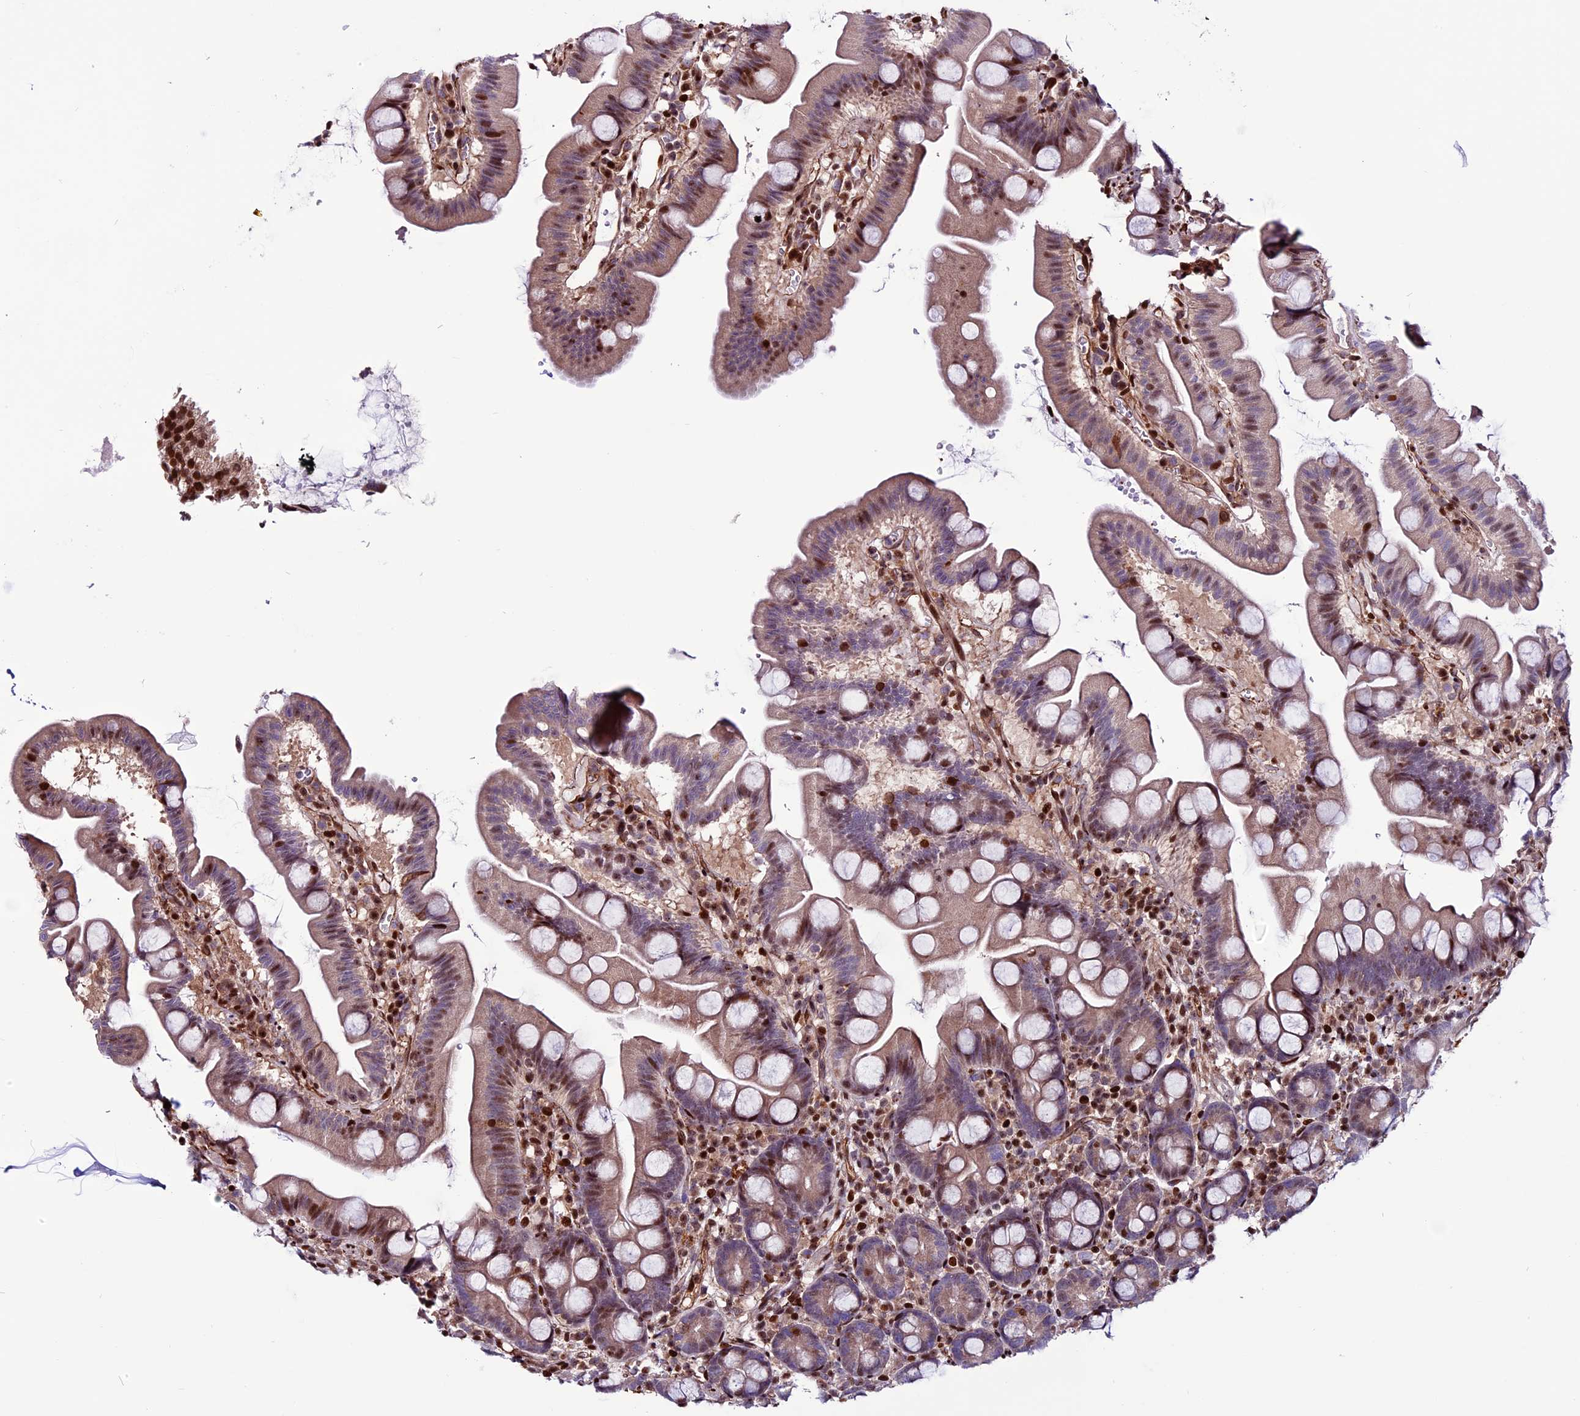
{"staining": {"intensity": "moderate", "quantity": "25%-75%", "location": "nuclear"}, "tissue": "small intestine", "cell_type": "Glandular cells", "image_type": "normal", "snomed": [{"axis": "morphology", "description": "Normal tissue, NOS"}, {"axis": "topography", "description": "Small intestine"}], "caption": "A photomicrograph of human small intestine stained for a protein exhibits moderate nuclear brown staining in glandular cells.", "gene": "RINL", "patient": {"sex": "female", "age": 68}}